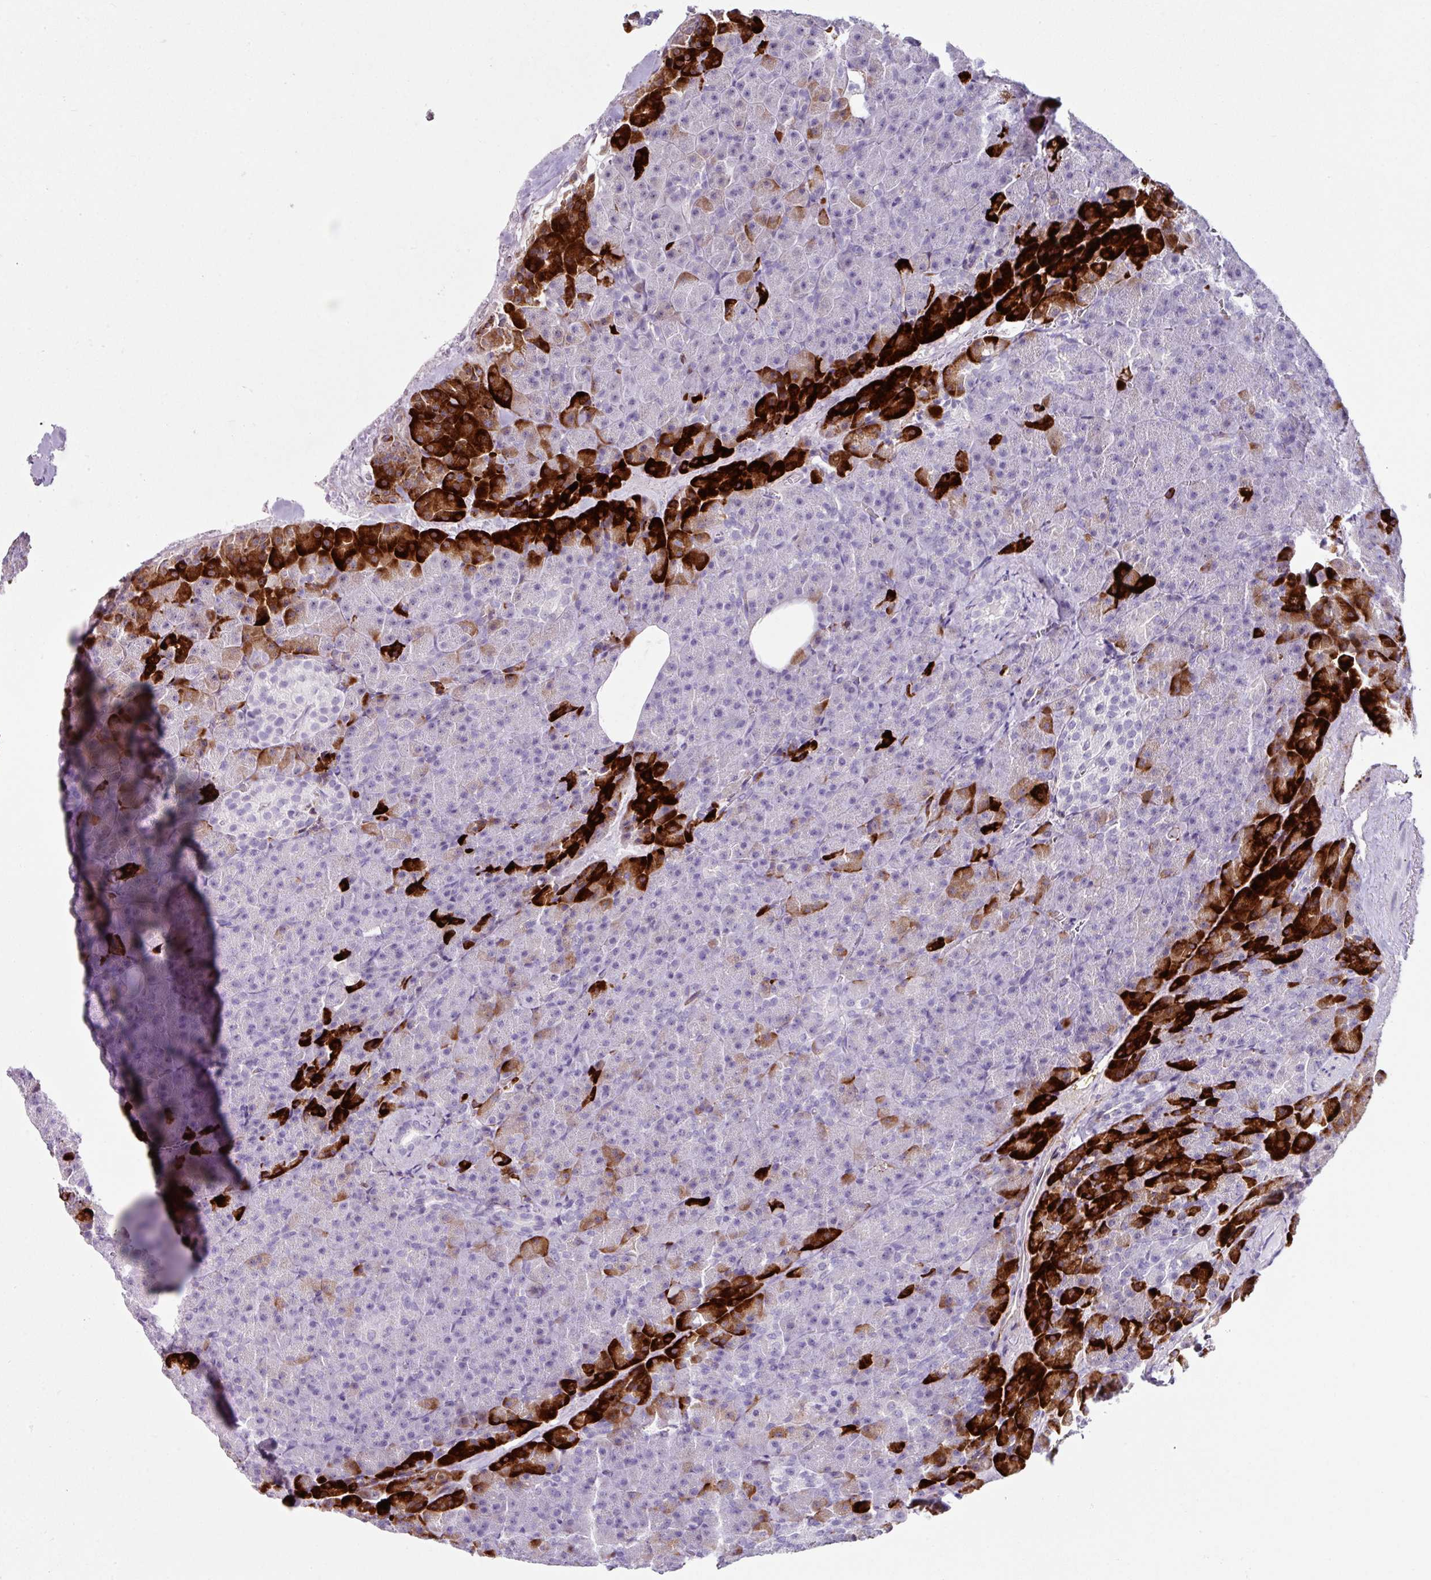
{"staining": {"intensity": "strong", "quantity": "25%-75%", "location": "cytoplasmic/membranous"}, "tissue": "pancreas", "cell_type": "Exocrine glandular cells", "image_type": "normal", "snomed": [{"axis": "morphology", "description": "Normal tissue, NOS"}, {"axis": "topography", "description": "Pancreas"}], "caption": "Immunohistochemistry (DAB (3,3'-diaminobenzidine)) staining of normal human pancreas displays strong cytoplasmic/membranous protein staining in about 25%-75% of exocrine glandular cells.", "gene": "TRA2A", "patient": {"sex": "female", "age": 74}}